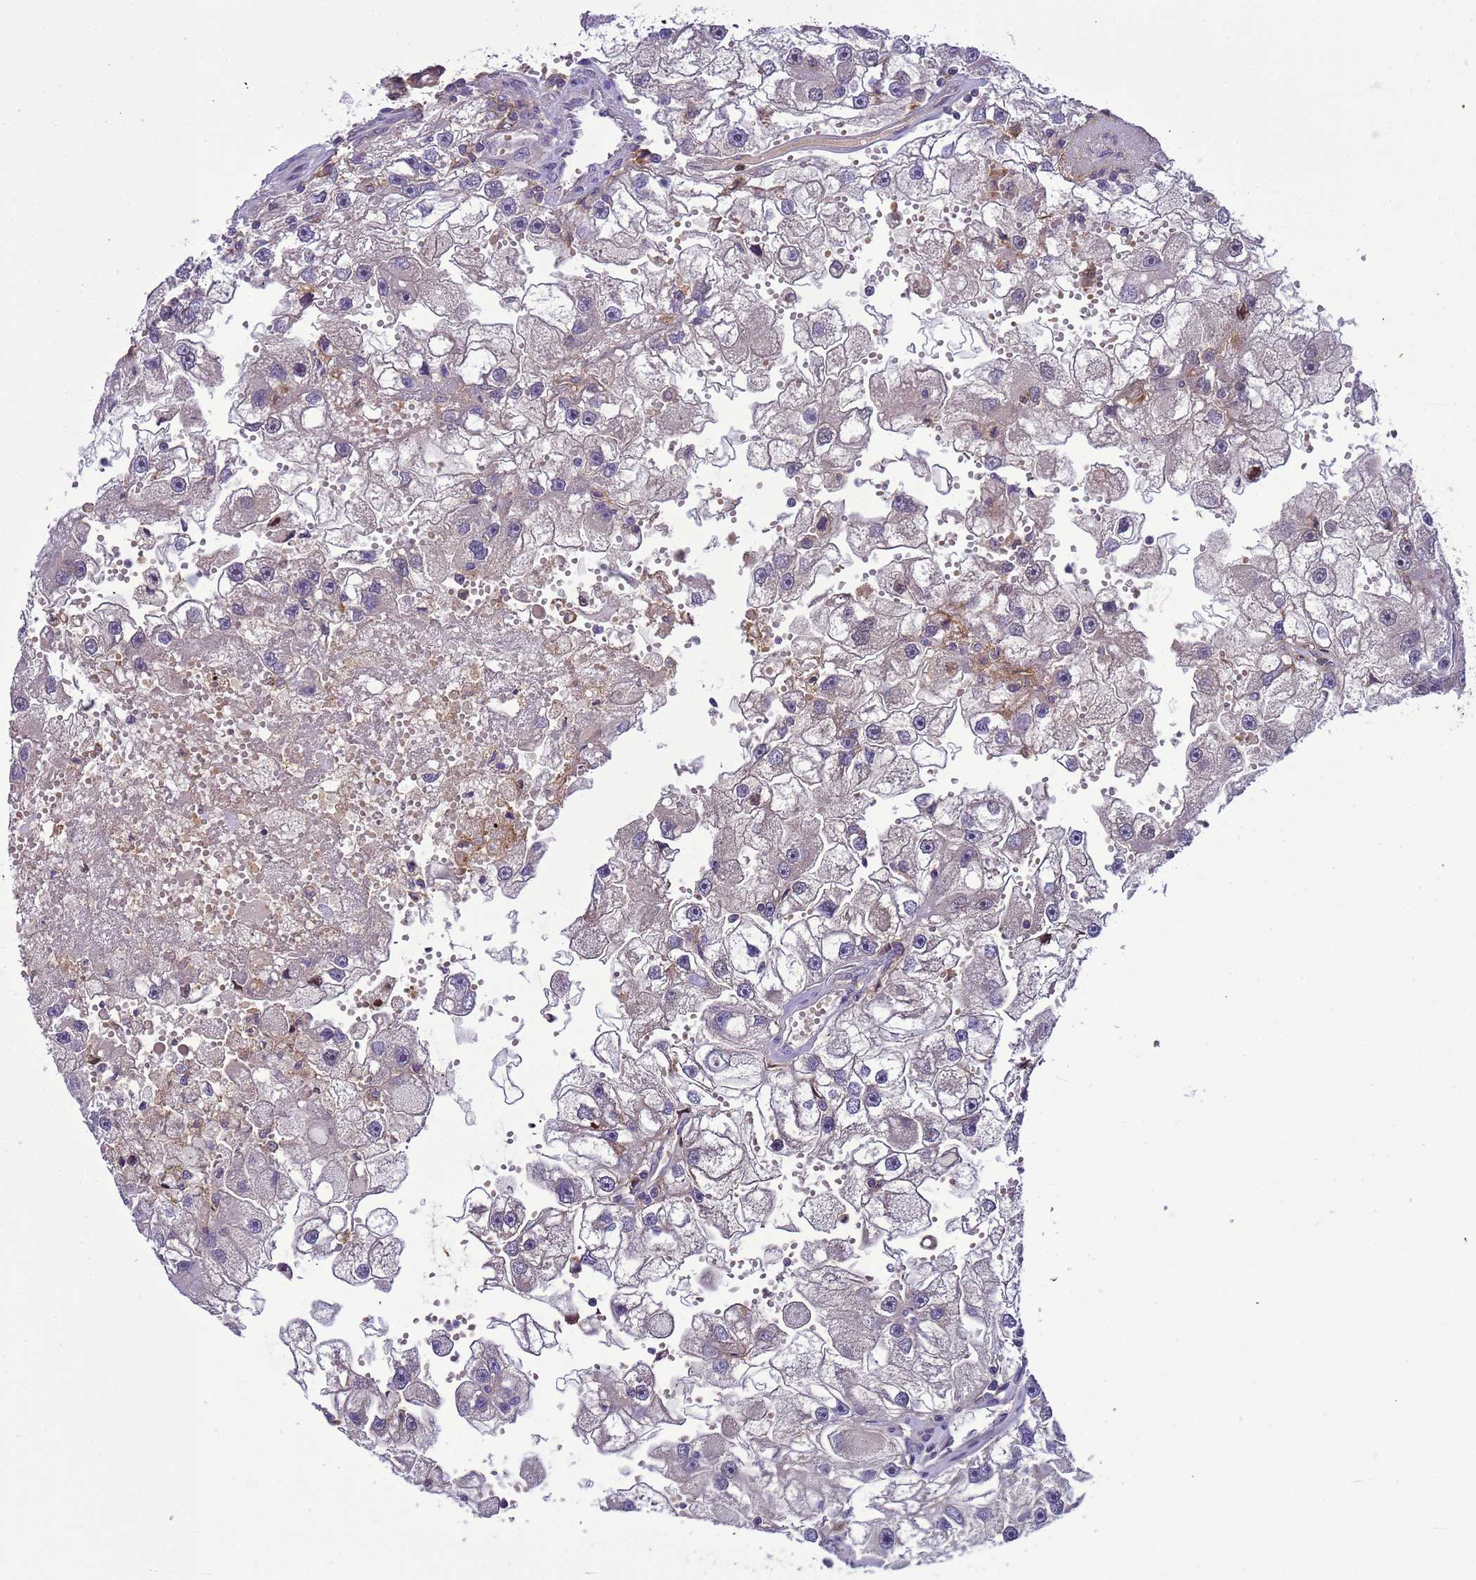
{"staining": {"intensity": "negative", "quantity": "none", "location": "none"}, "tissue": "renal cancer", "cell_type": "Tumor cells", "image_type": "cancer", "snomed": [{"axis": "morphology", "description": "Adenocarcinoma, NOS"}, {"axis": "topography", "description": "Kidney"}], "caption": "Immunohistochemistry of human renal cancer (adenocarcinoma) displays no staining in tumor cells.", "gene": "CD53", "patient": {"sex": "male", "age": 63}}